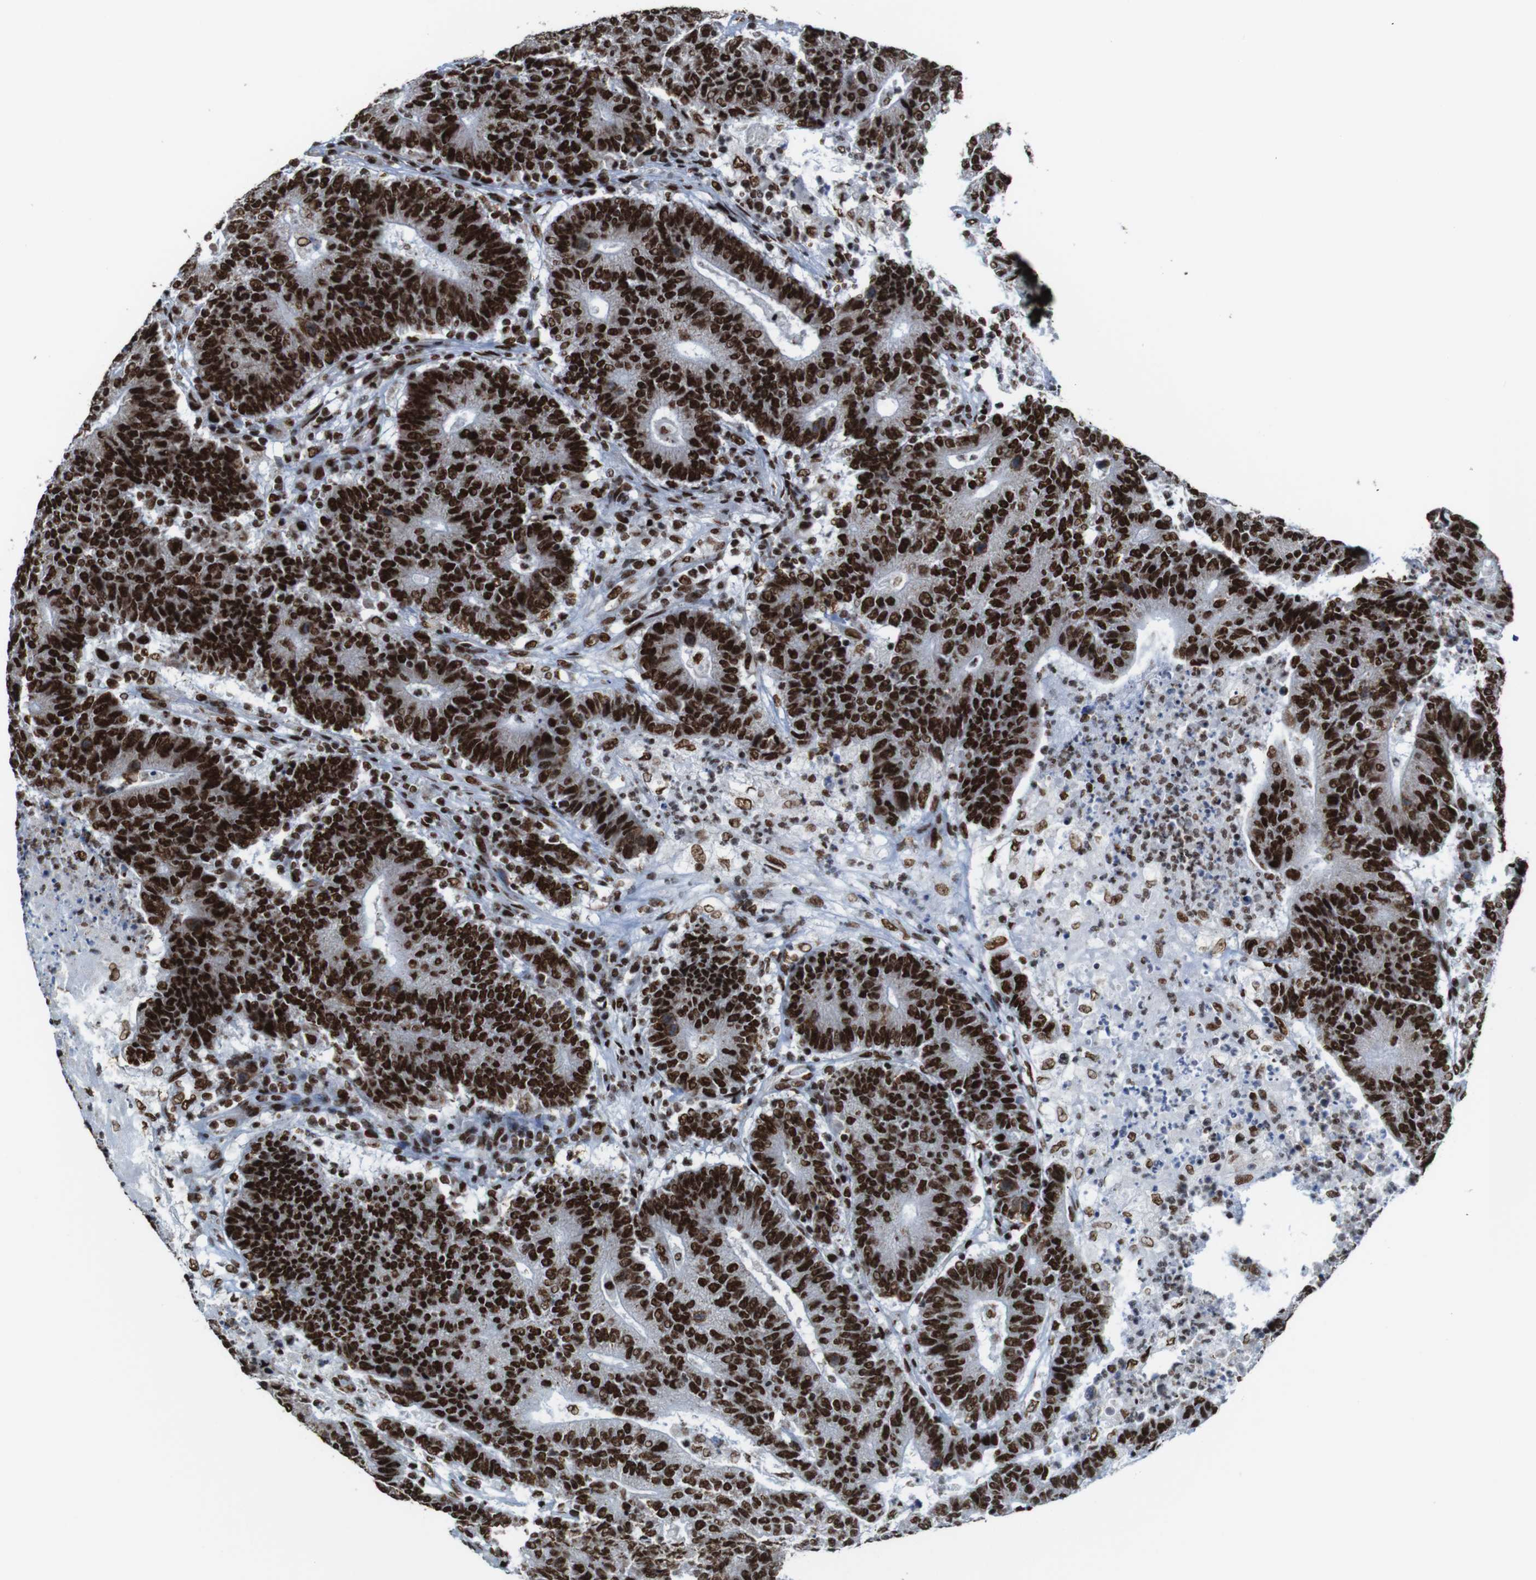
{"staining": {"intensity": "strong", "quantity": ">75%", "location": "nuclear"}, "tissue": "colorectal cancer", "cell_type": "Tumor cells", "image_type": "cancer", "snomed": [{"axis": "morphology", "description": "Normal tissue, NOS"}, {"axis": "morphology", "description": "Adenocarcinoma, NOS"}, {"axis": "topography", "description": "Colon"}], "caption": "An IHC photomicrograph of tumor tissue is shown. Protein staining in brown labels strong nuclear positivity in colorectal cancer within tumor cells. (brown staining indicates protein expression, while blue staining denotes nuclei).", "gene": "ROMO1", "patient": {"sex": "female", "age": 75}}